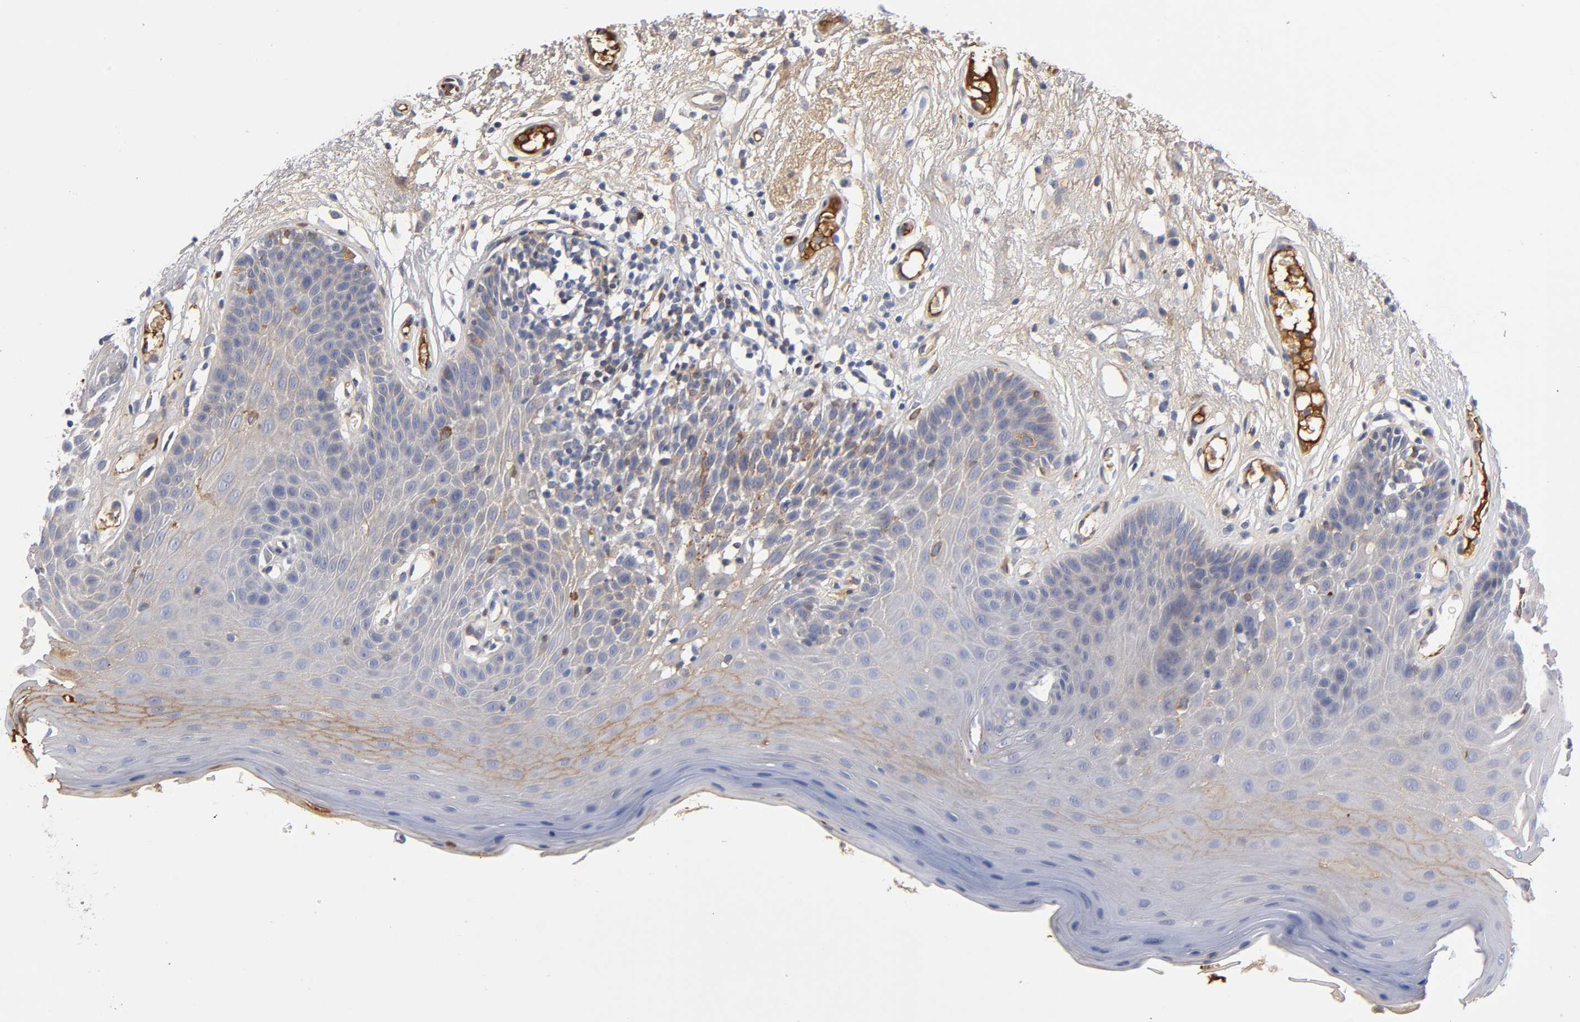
{"staining": {"intensity": "weak", "quantity": ">75%", "location": "cytoplasmic/membranous"}, "tissue": "oral mucosa", "cell_type": "Squamous epithelial cells", "image_type": "normal", "snomed": [{"axis": "morphology", "description": "Normal tissue, NOS"}, {"axis": "morphology", "description": "Squamous cell carcinoma, NOS"}, {"axis": "topography", "description": "Skeletal muscle"}, {"axis": "topography", "description": "Oral tissue"}, {"axis": "topography", "description": "Head-Neck"}], "caption": "Weak cytoplasmic/membranous positivity is identified in approximately >75% of squamous epithelial cells in unremarkable oral mucosa. Using DAB (3,3'-diaminobenzidine) (brown) and hematoxylin (blue) stains, captured at high magnification using brightfield microscopy.", "gene": "NOVA1", "patient": {"sex": "male", "age": 71}}